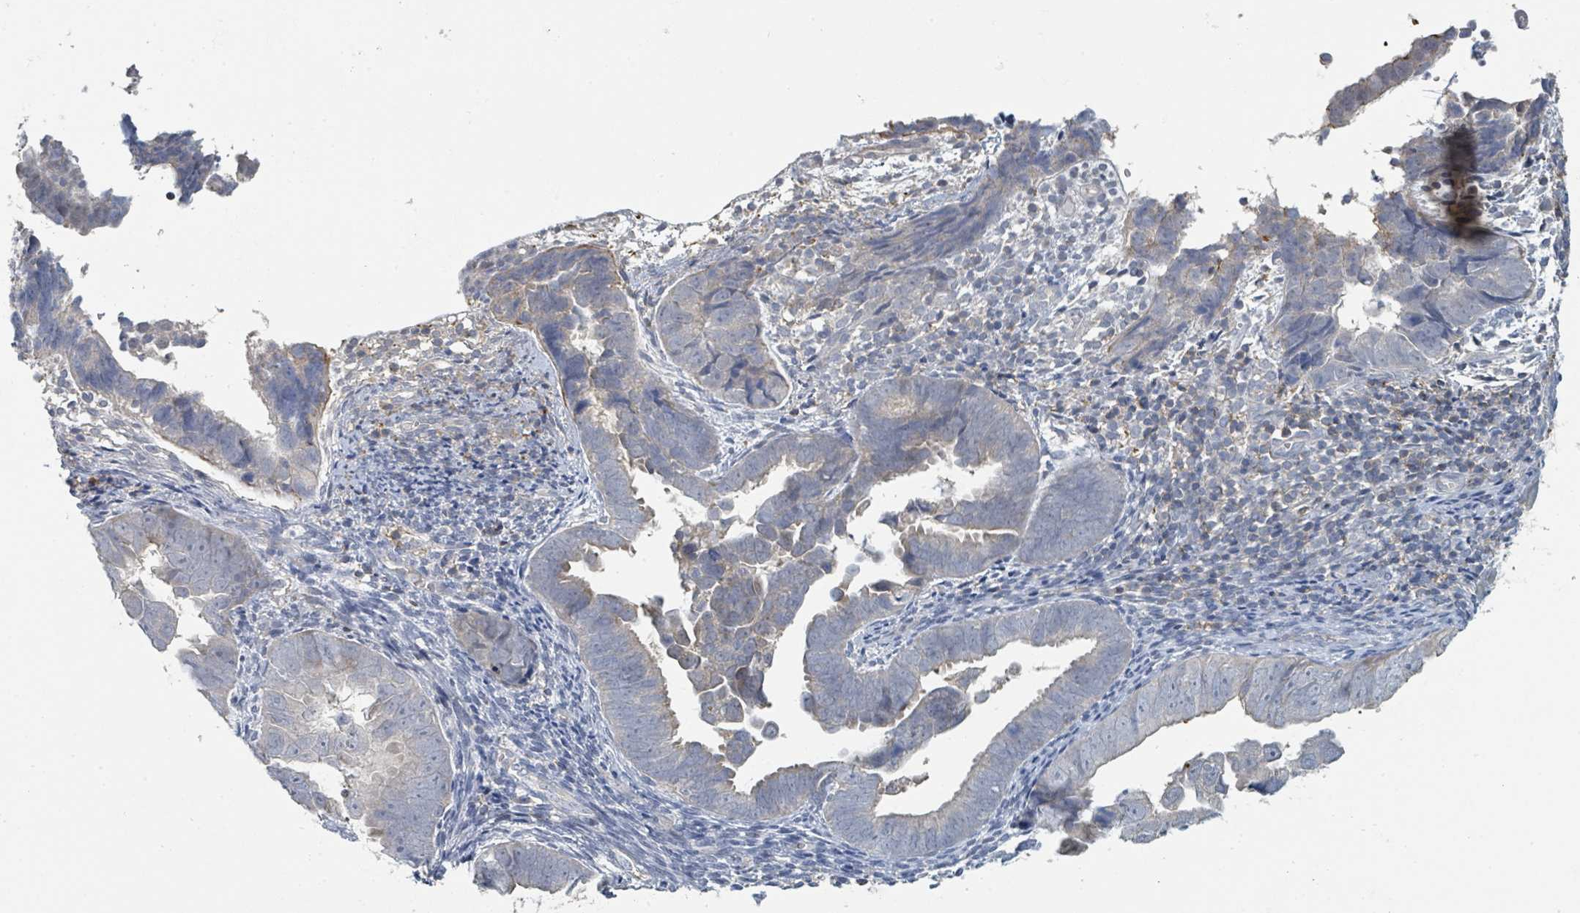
{"staining": {"intensity": "negative", "quantity": "none", "location": "none"}, "tissue": "endometrial cancer", "cell_type": "Tumor cells", "image_type": "cancer", "snomed": [{"axis": "morphology", "description": "Adenocarcinoma, NOS"}, {"axis": "topography", "description": "Endometrium"}], "caption": "Immunohistochemical staining of endometrial adenocarcinoma reveals no significant staining in tumor cells. (Immunohistochemistry (ihc), brightfield microscopy, high magnification).", "gene": "LRRC42", "patient": {"sex": "female", "age": 75}}